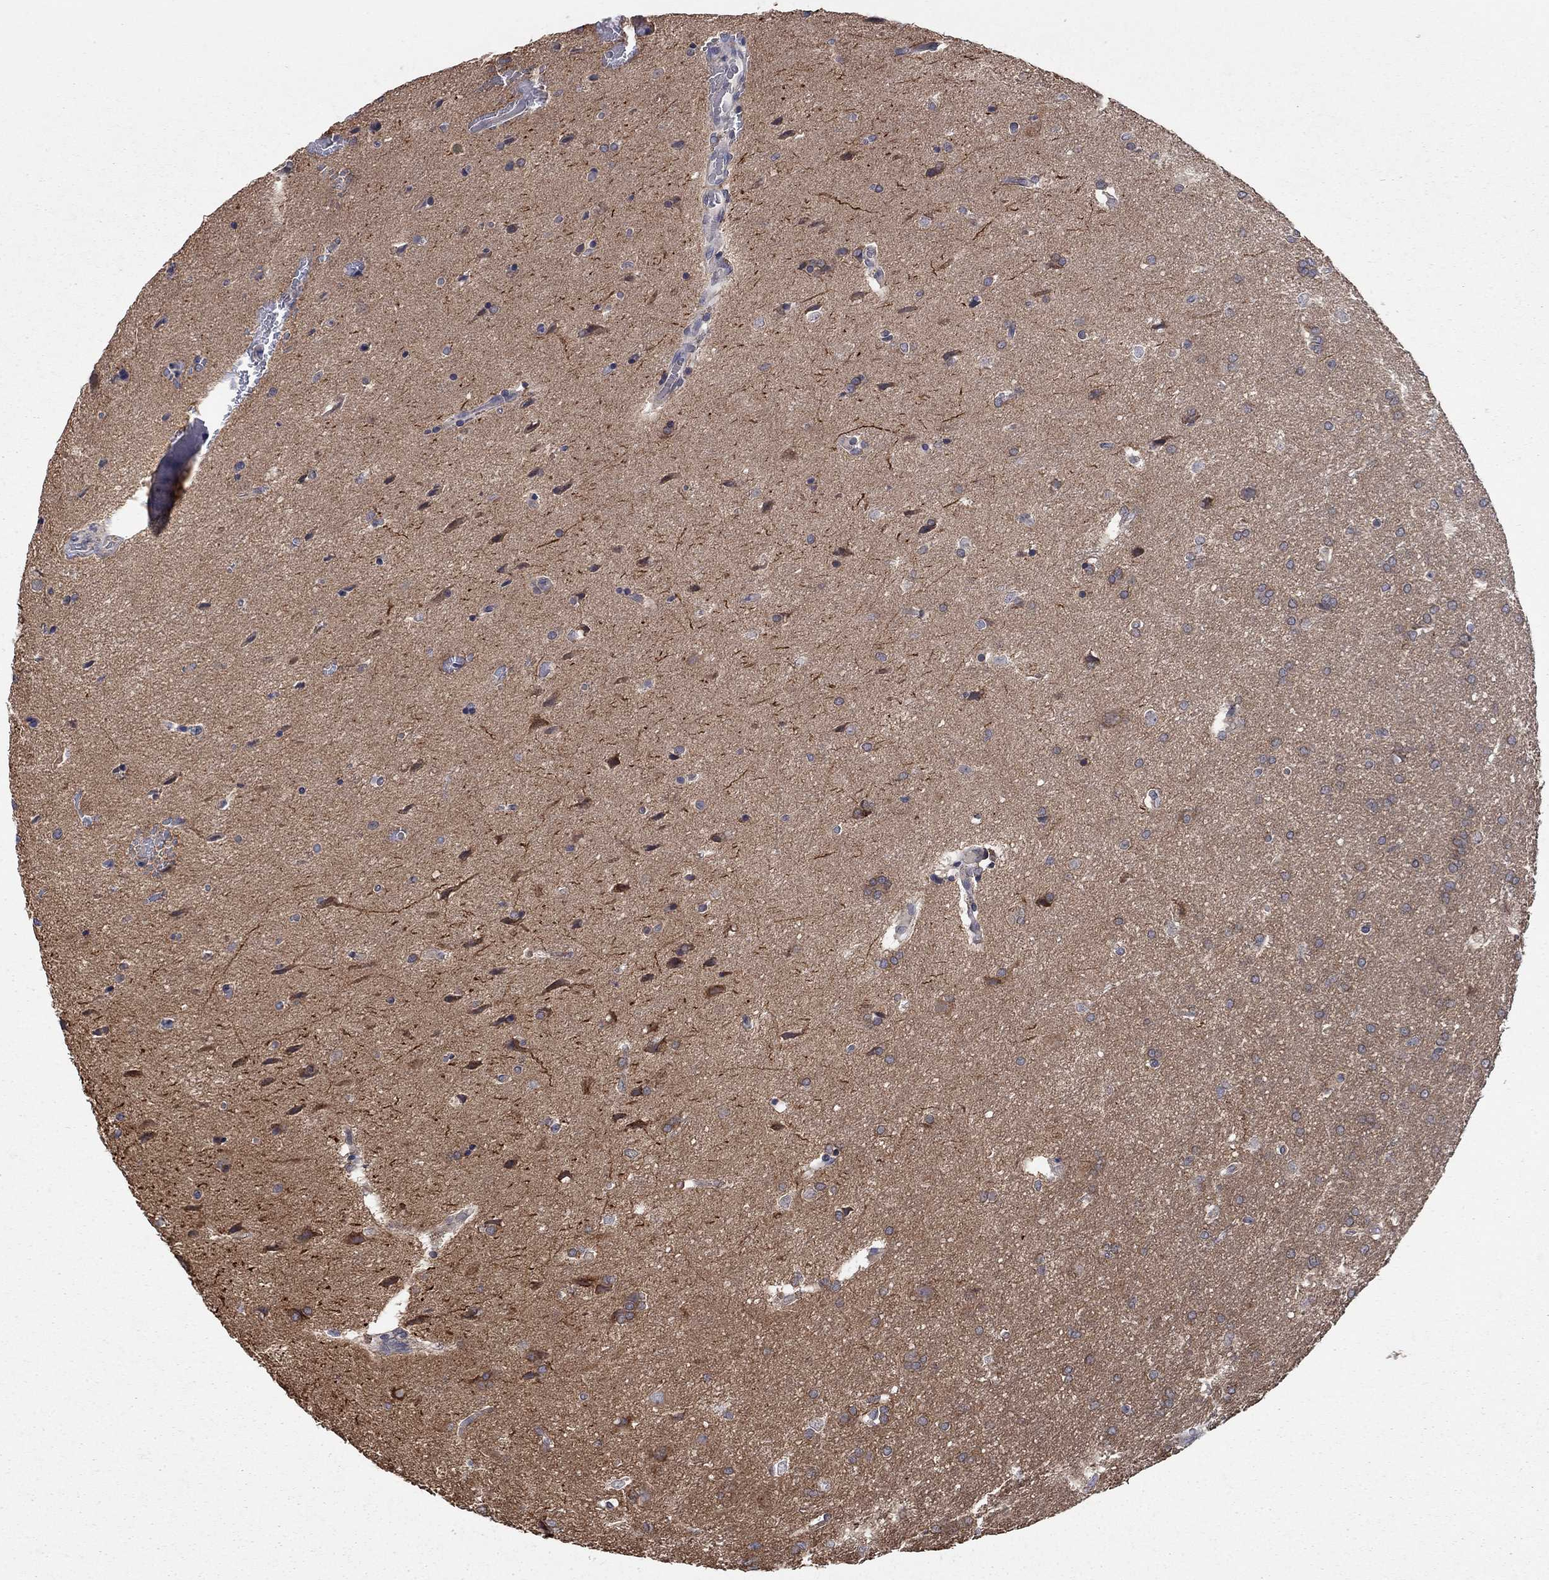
{"staining": {"intensity": "moderate", "quantity": "<25%", "location": "cytoplasmic/membranous"}, "tissue": "glioma", "cell_type": "Tumor cells", "image_type": "cancer", "snomed": [{"axis": "morphology", "description": "Glioma, malignant, Low grade"}, {"axis": "topography", "description": "Brain"}], "caption": "Glioma stained with a protein marker exhibits moderate staining in tumor cells.", "gene": "WASF3", "patient": {"sex": "female", "age": 32}}